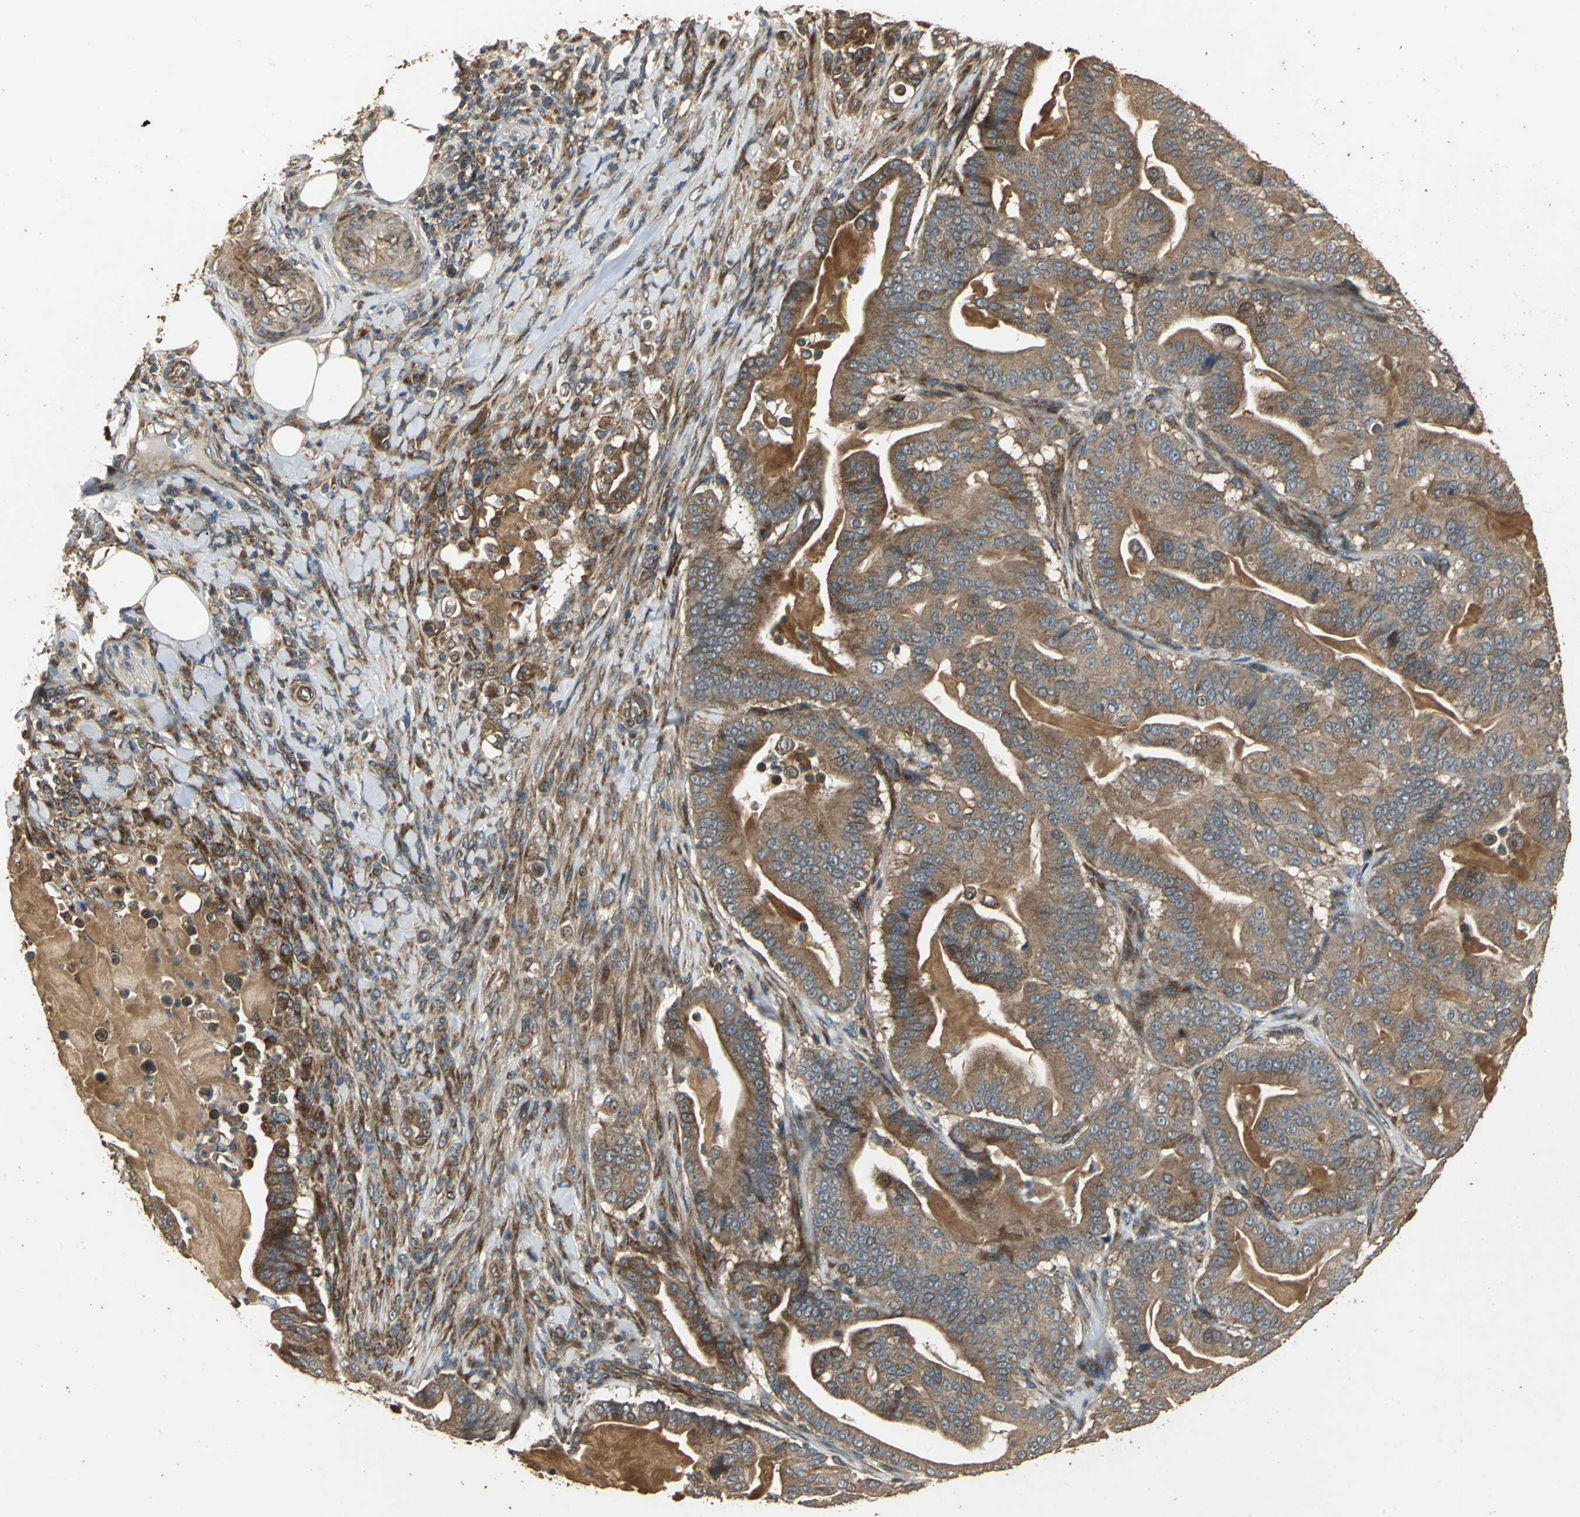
{"staining": {"intensity": "moderate", "quantity": ">75%", "location": "cytoplasmic/membranous"}, "tissue": "pancreatic cancer", "cell_type": "Tumor cells", "image_type": "cancer", "snomed": [{"axis": "morphology", "description": "Adenocarcinoma, NOS"}, {"axis": "topography", "description": "Pancreas"}], "caption": "Moderate cytoplasmic/membranous expression for a protein is seen in about >75% of tumor cells of pancreatic cancer (adenocarcinoma) using immunohistochemistry.", "gene": "KANK1", "patient": {"sex": "male", "age": 63}}